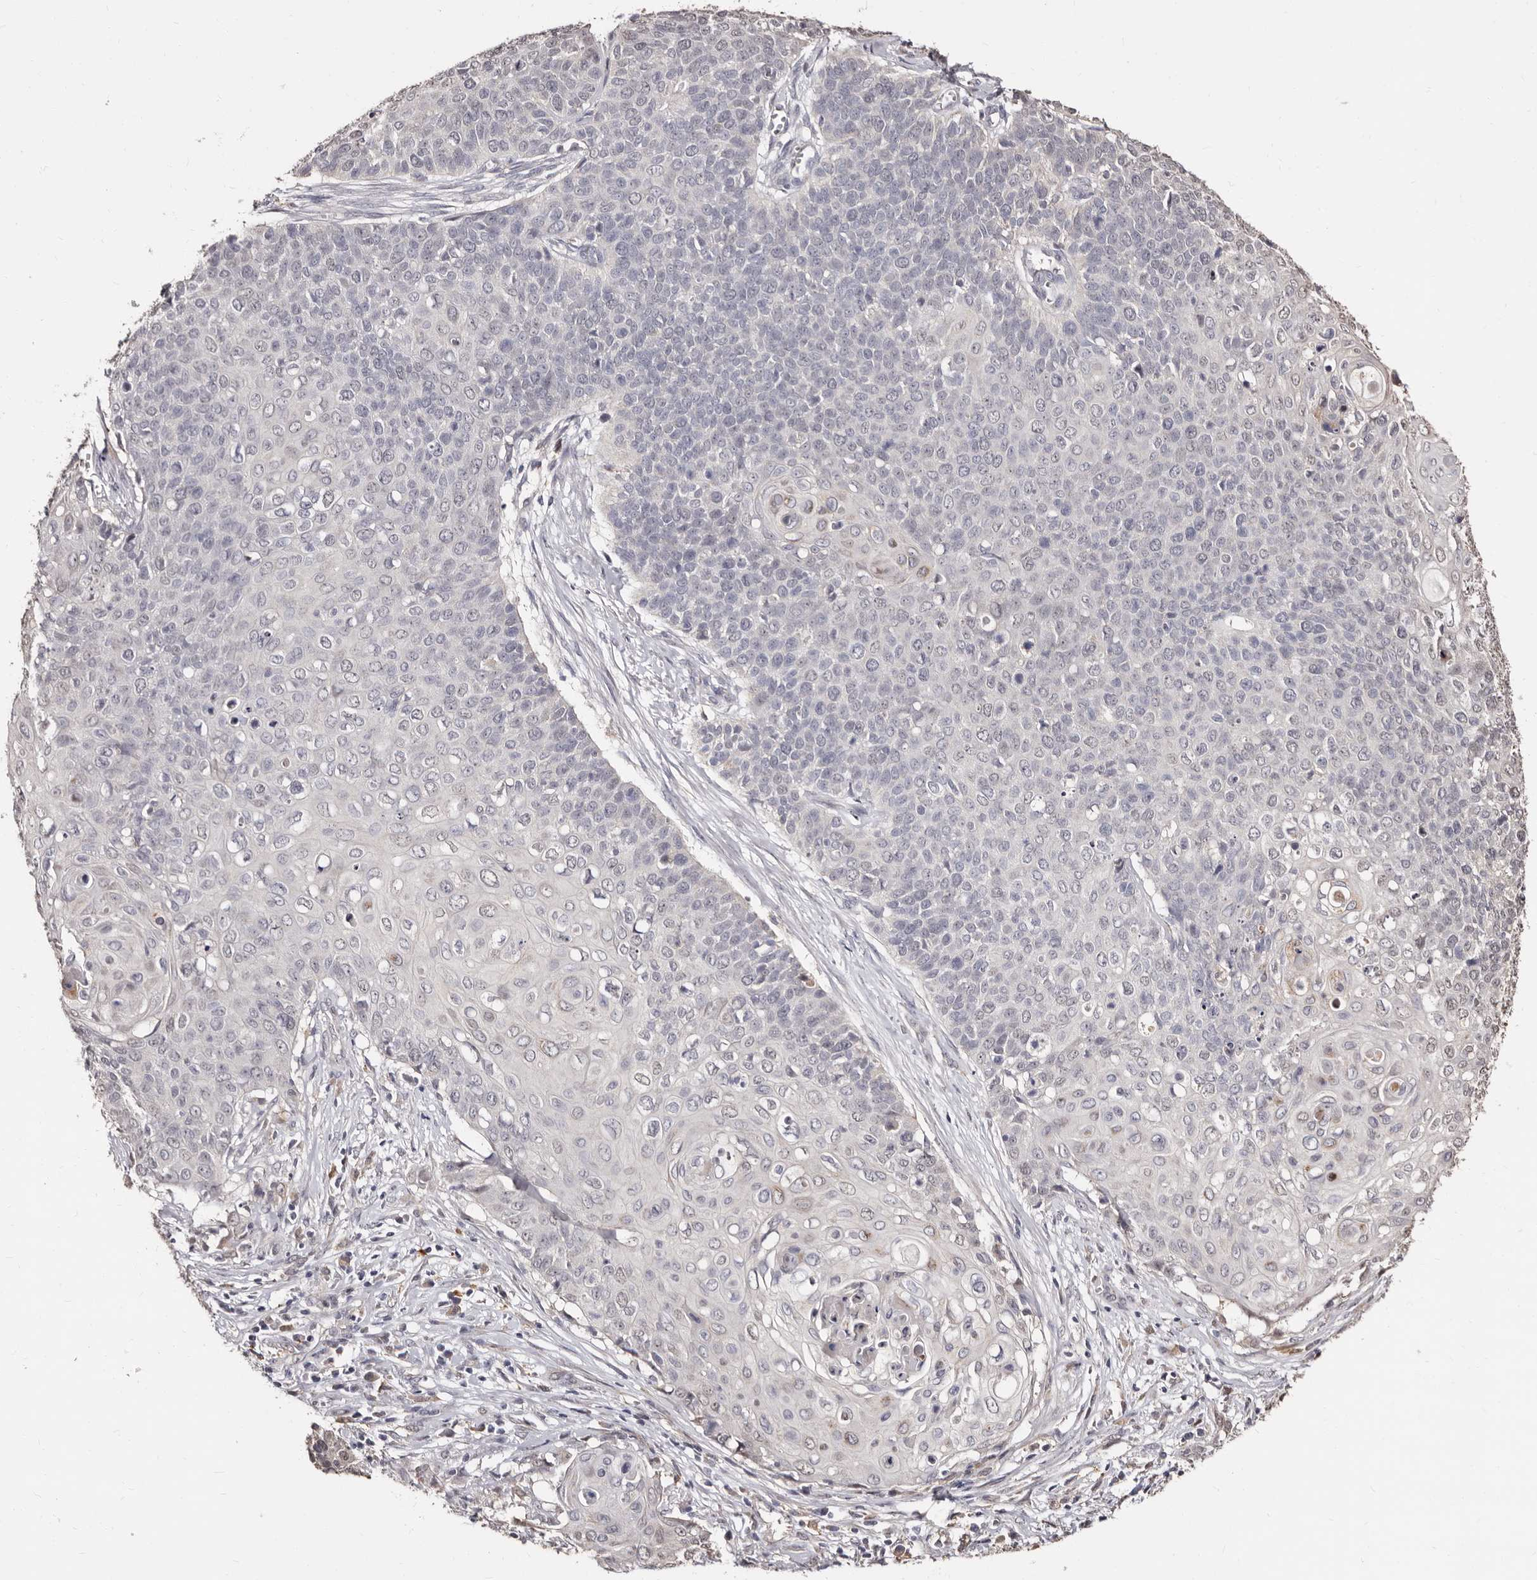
{"staining": {"intensity": "negative", "quantity": "none", "location": "none"}, "tissue": "cervical cancer", "cell_type": "Tumor cells", "image_type": "cancer", "snomed": [{"axis": "morphology", "description": "Squamous cell carcinoma, NOS"}, {"axis": "topography", "description": "Cervix"}], "caption": "High power microscopy histopathology image of an immunohistochemistry (IHC) micrograph of cervical cancer, revealing no significant staining in tumor cells. The staining is performed using DAB (3,3'-diaminobenzidine) brown chromogen with nuclei counter-stained in using hematoxylin.", "gene": "PTAFR", "patient": {"sex": "female", "age": 39}}